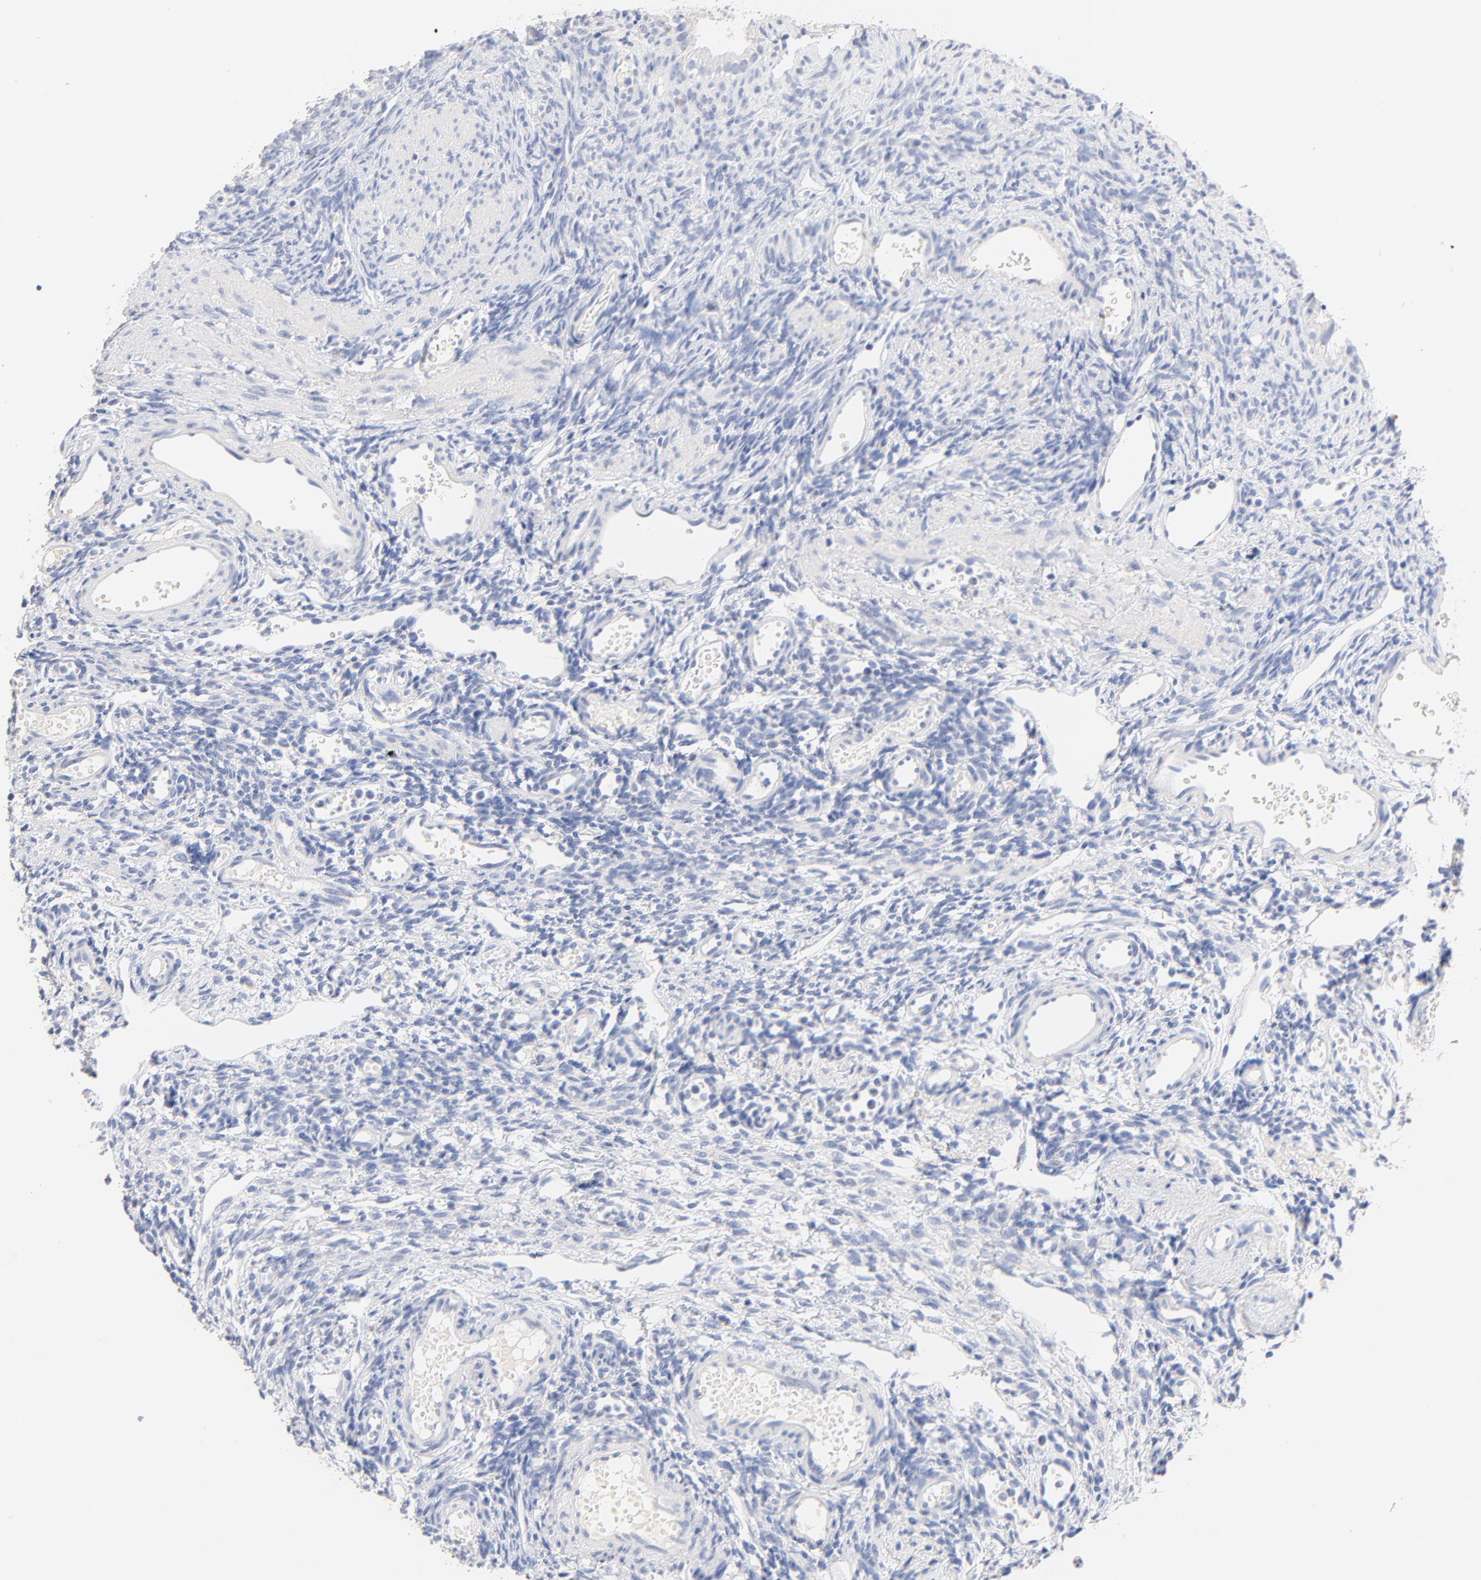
{"staining": {"intensity": "negative", "quantity": "none", "location": "none"}, "tissue": "ovary", "cell_type": "Ovarian stroma cells", "image_type": "normal", "snomed": [{"axis": "morphology", "description": "Normal tissue, NOS"}, {"axis": "topography", "description": "Ovary"}], "caption": "Image shows no significant protein staining in ovarian stroma cells of normal ovary. The staining is performed using DAB (3,3'-diaminobenzidine) brown chromogen with nuclei counter-stained in using hematoxylin.", "gene": "CPS1", "patient": {"sex": "female", "age": 33}}